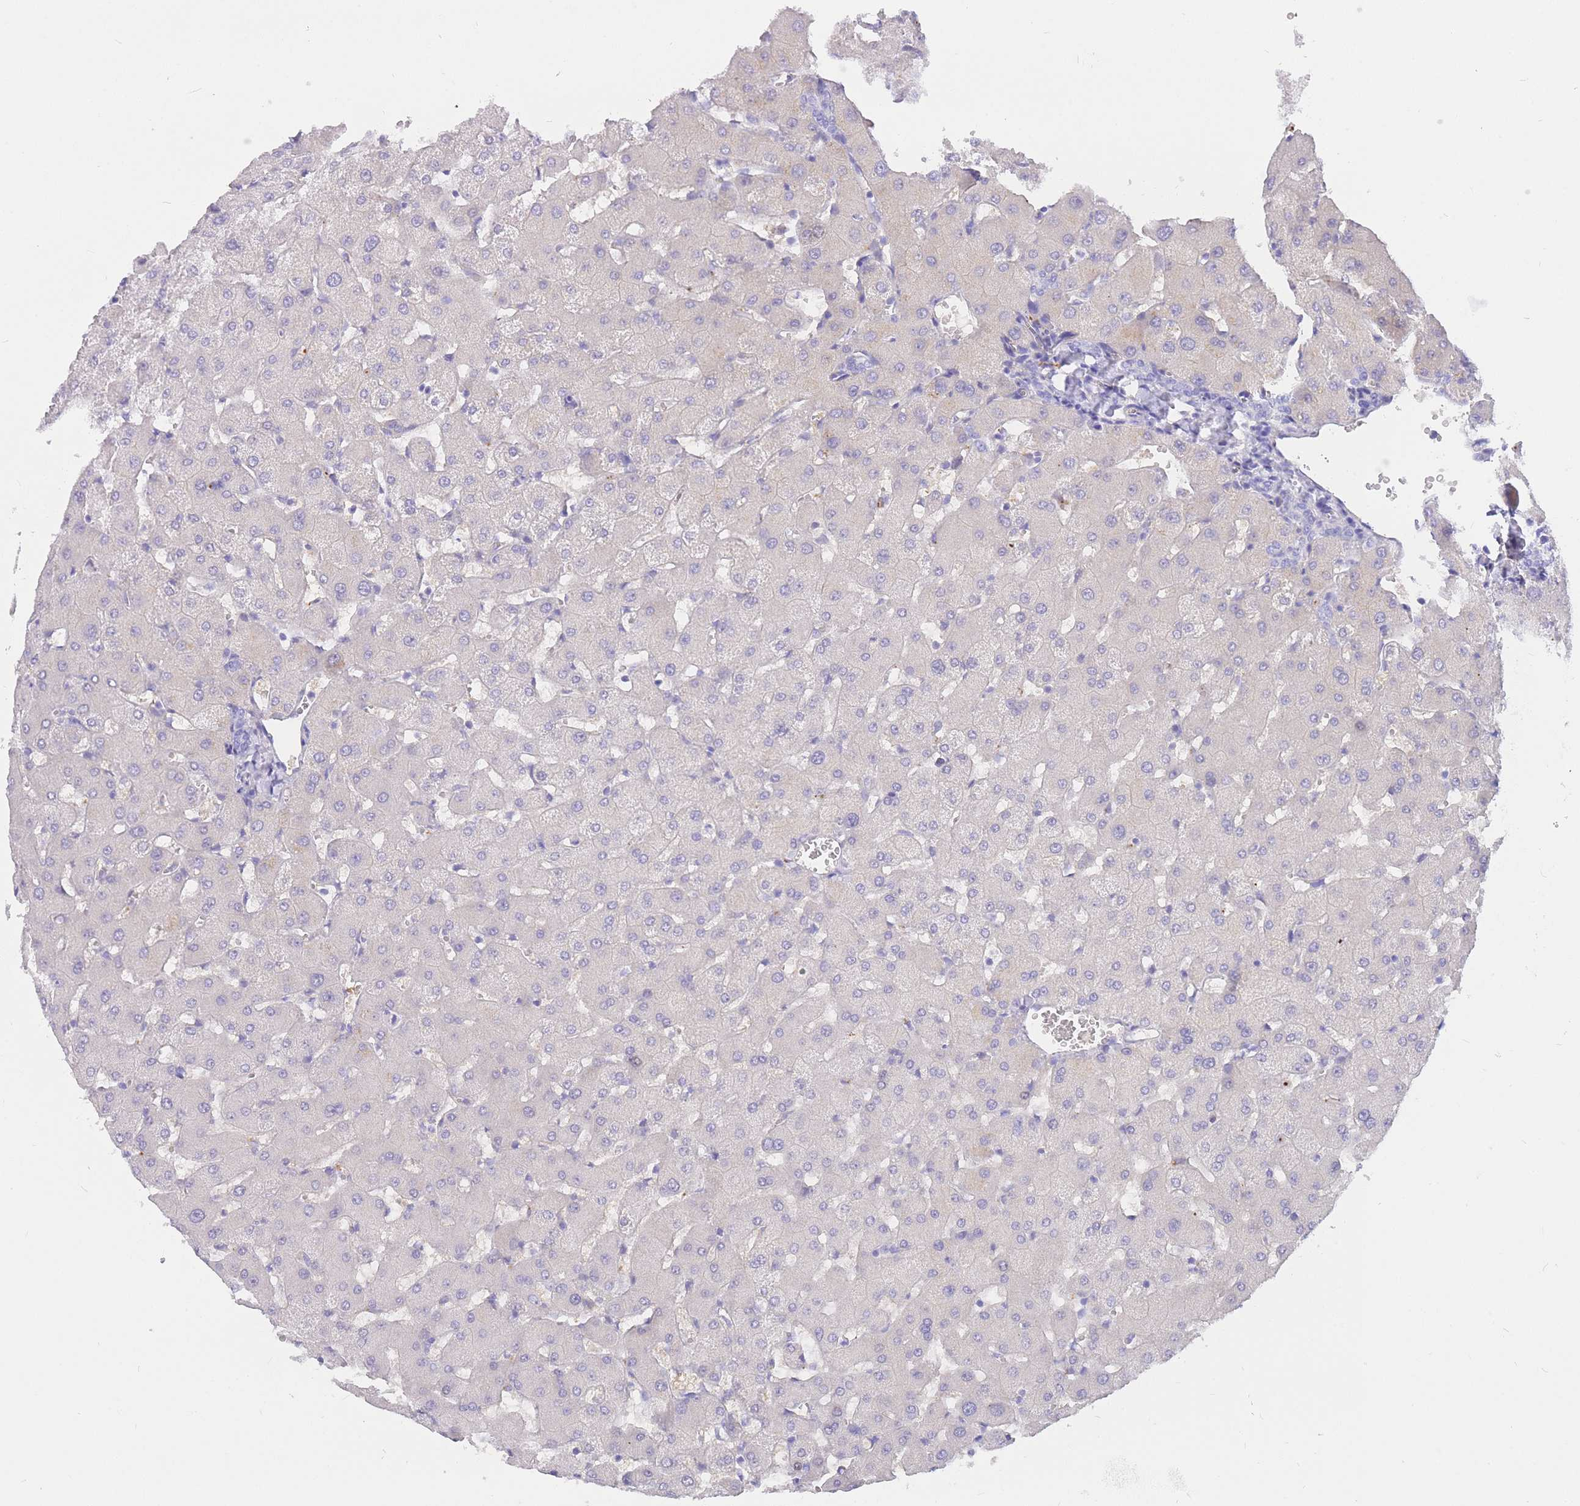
{"staining": {"intensity": "negative", "quantity": "none", "location": "none"}, "tissue": "liver", "cell_type": "Cholangiocytes", "image_type": "normal", "snomed": [{"axis": "morphology", "description": "Normal tissue, NOS"}, {"axis": "topography", "description": "Liver"}], "caption": "This is a photomicrograph of immunohistochemistry (IHC) staining of normal liver, which shows no expression in cholangiocytes.", "gene": "UPK1A", "patient": {"sex": "female", "age": 63}}